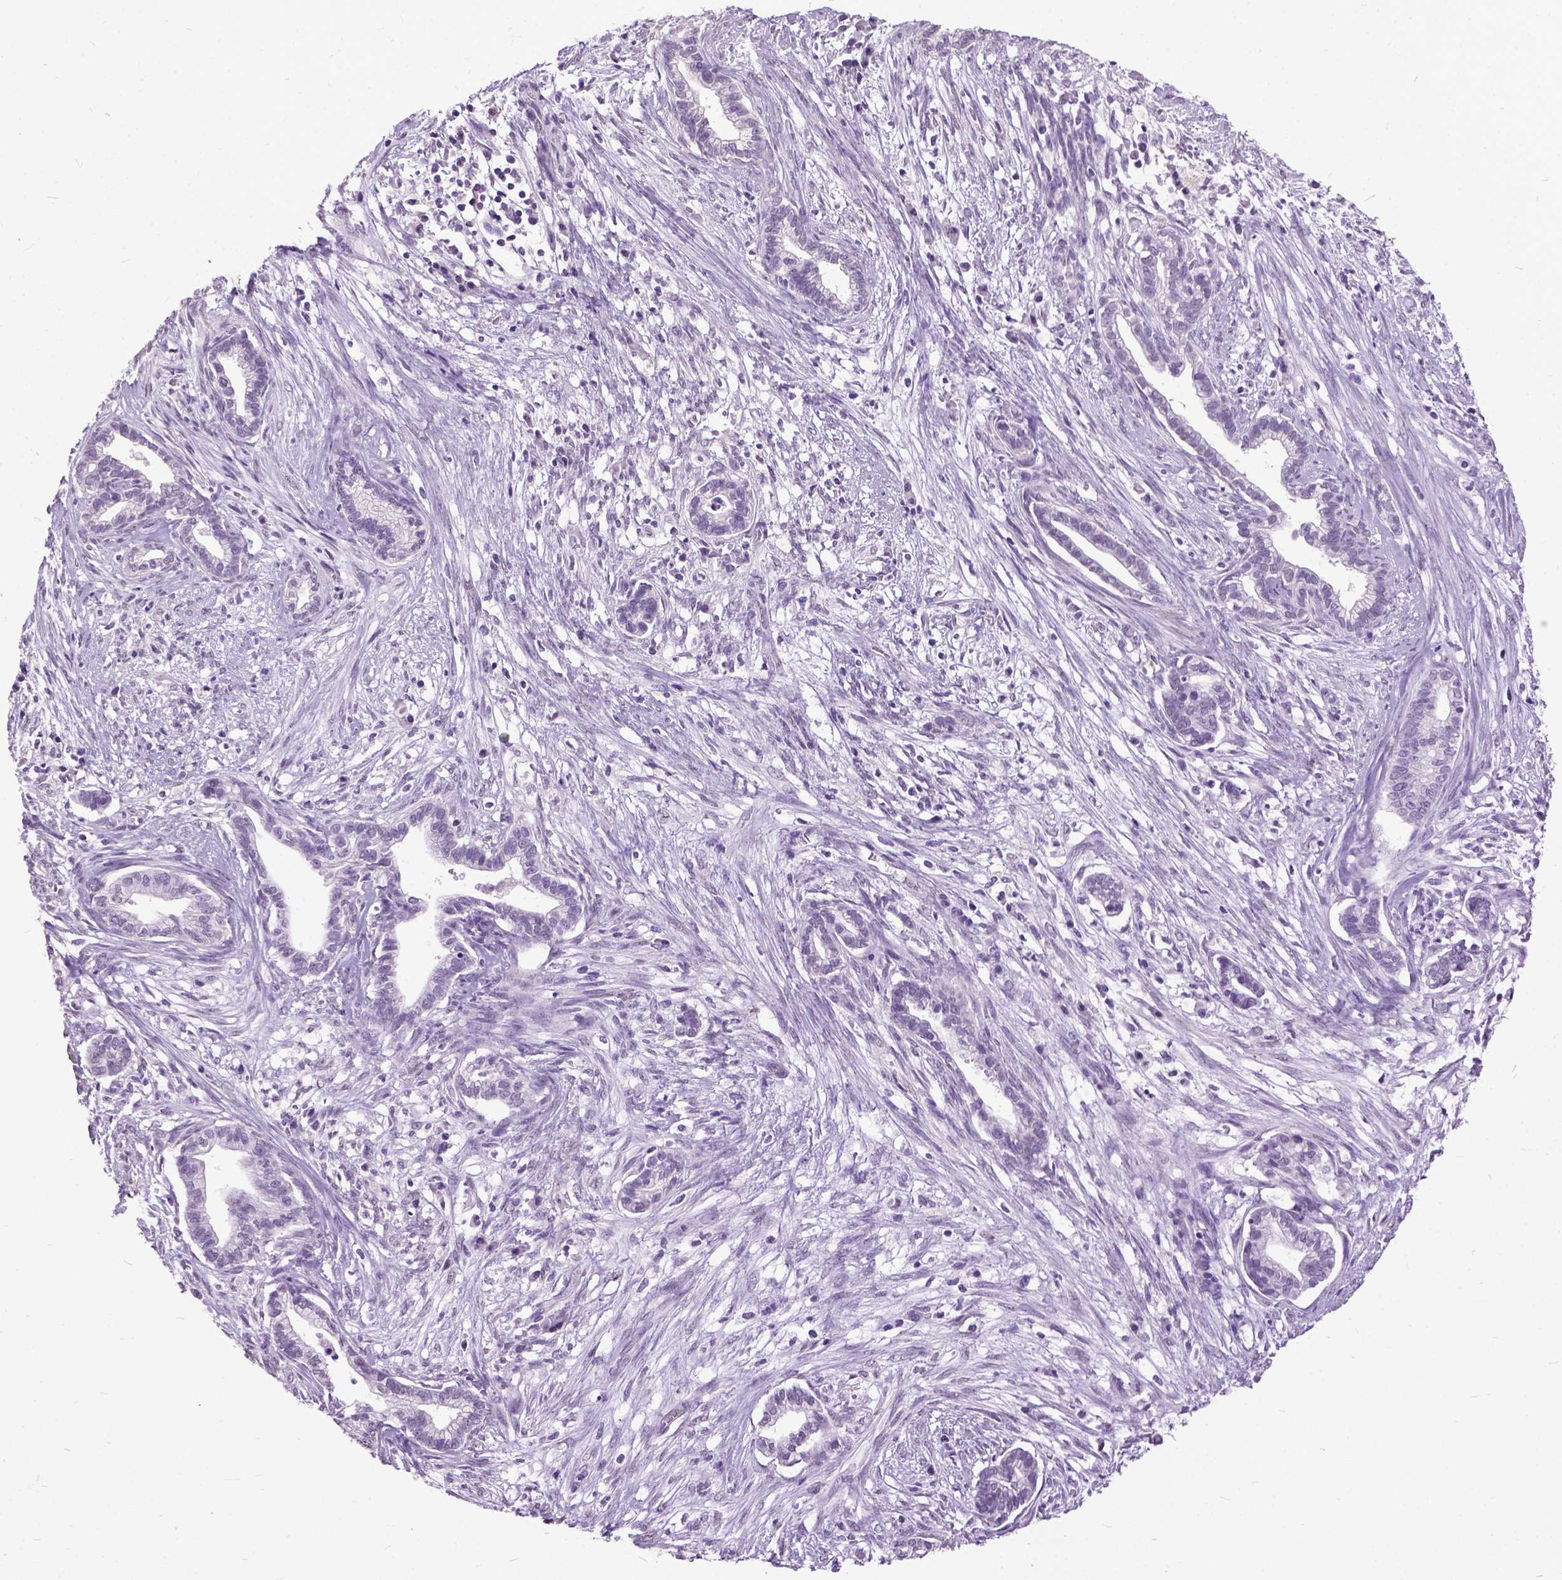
{"staining": {"intensity": "negative", "quantity": "none", "location": "none"}, "tissue": "cervical cancer", "cell_type": "Tumor cells", "image_type": "cancer", "snomed": [{"axis": "morphology", "description": "Adenocarcinoma, NOS"}, {"axis": "topography", "description": "Cervix"}], "caption": "Tumor cells are negative for brown protein staining in adenocarcinoma (cervical). (Brightfield microscopy of DAB immunohistochemistry (IHC) at high magnification).", "gene": "MARCHF10", "patient": {"sex": "female", "age": 62}}